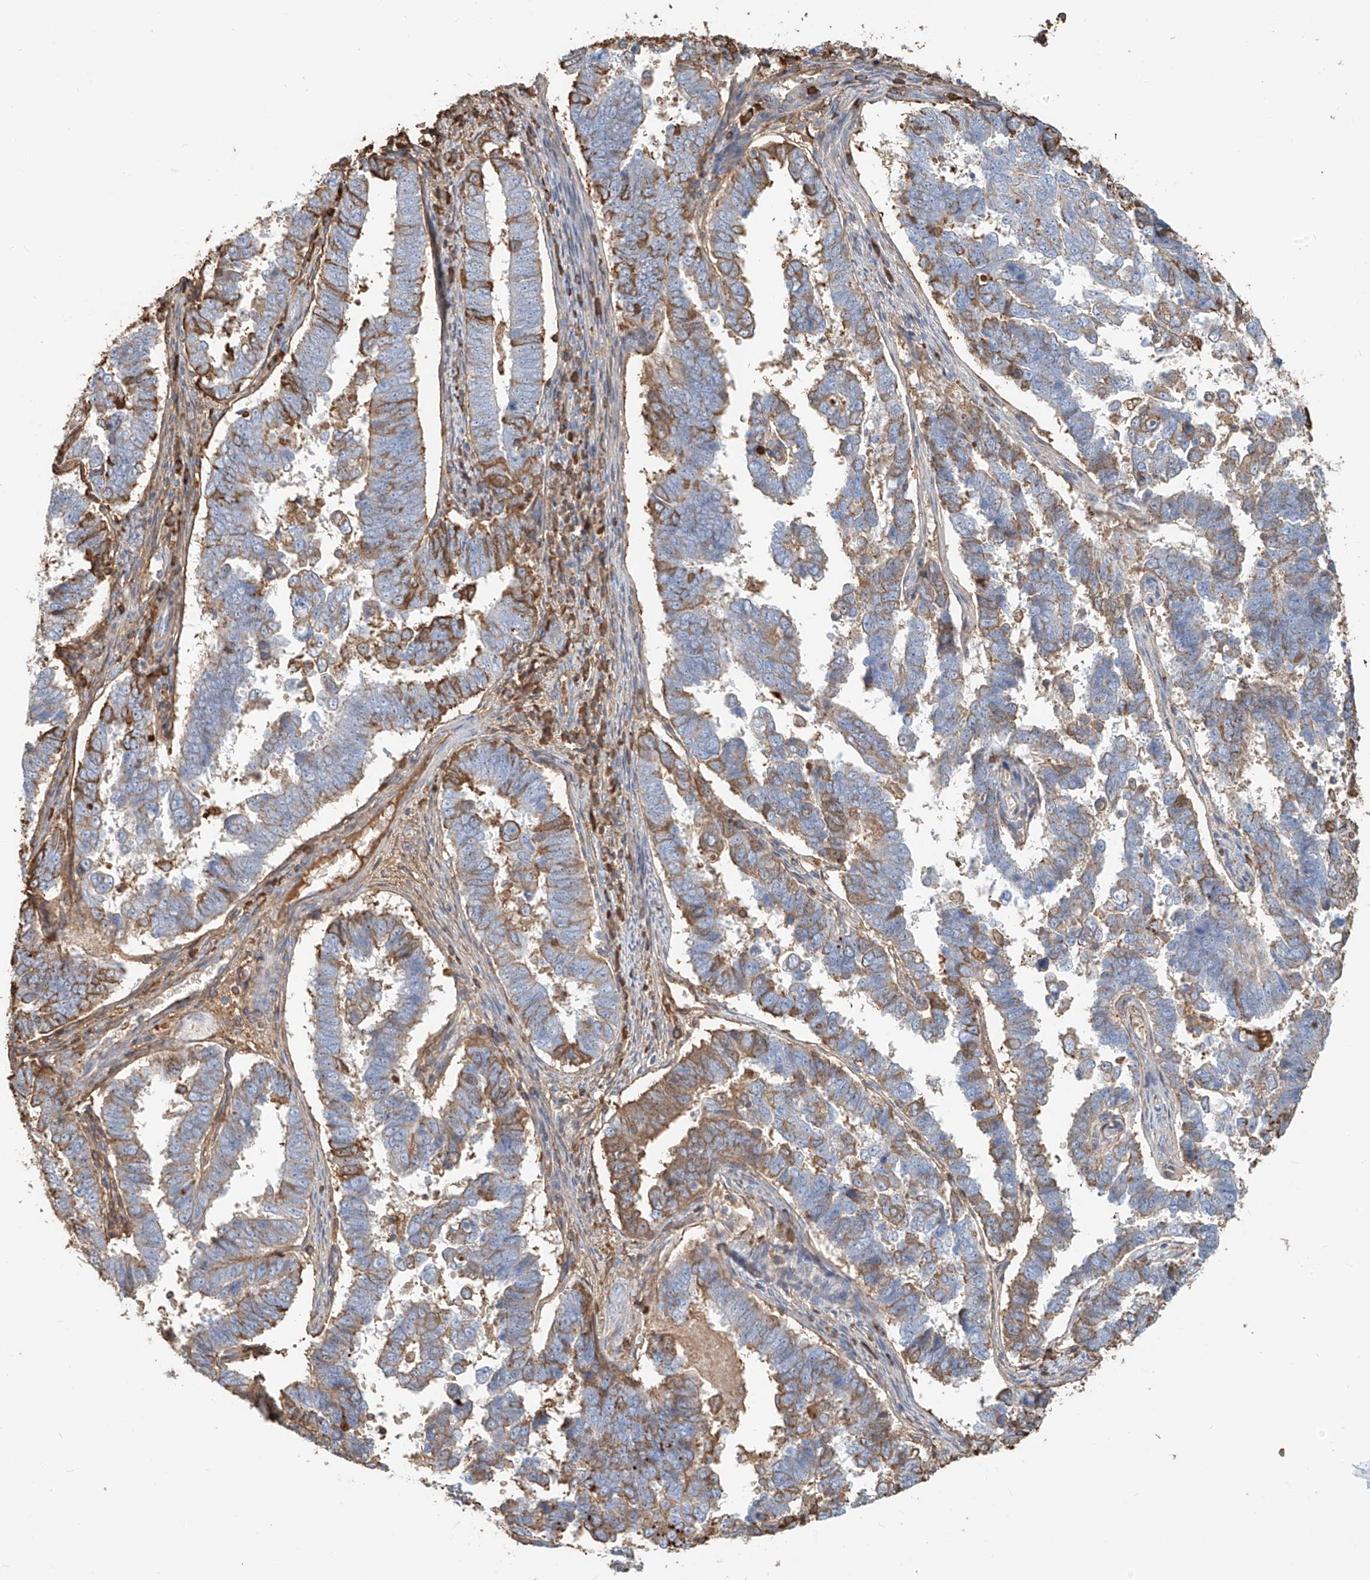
{"staining": {"intensity": "moderate", "quantity": "25%-75%", "location": "cytoplasmic/membranous"}, "tissue": "endometrial cancer", "cell_type": "Tumor cells", "image_type": "cancer", "snomed": [{"axis": "morphology", "description": "Adenocarcinoma, NOS"}, {"axis": "topography", "description": "Endometrium"}], "caption": "A micrograph of endometrial cancer stained for a protein displays moderate cytoplasmic/membranous brown staining in tumor cells.", "gene": "ZFP30", "patient": {"sex": "female", "age": 75}}